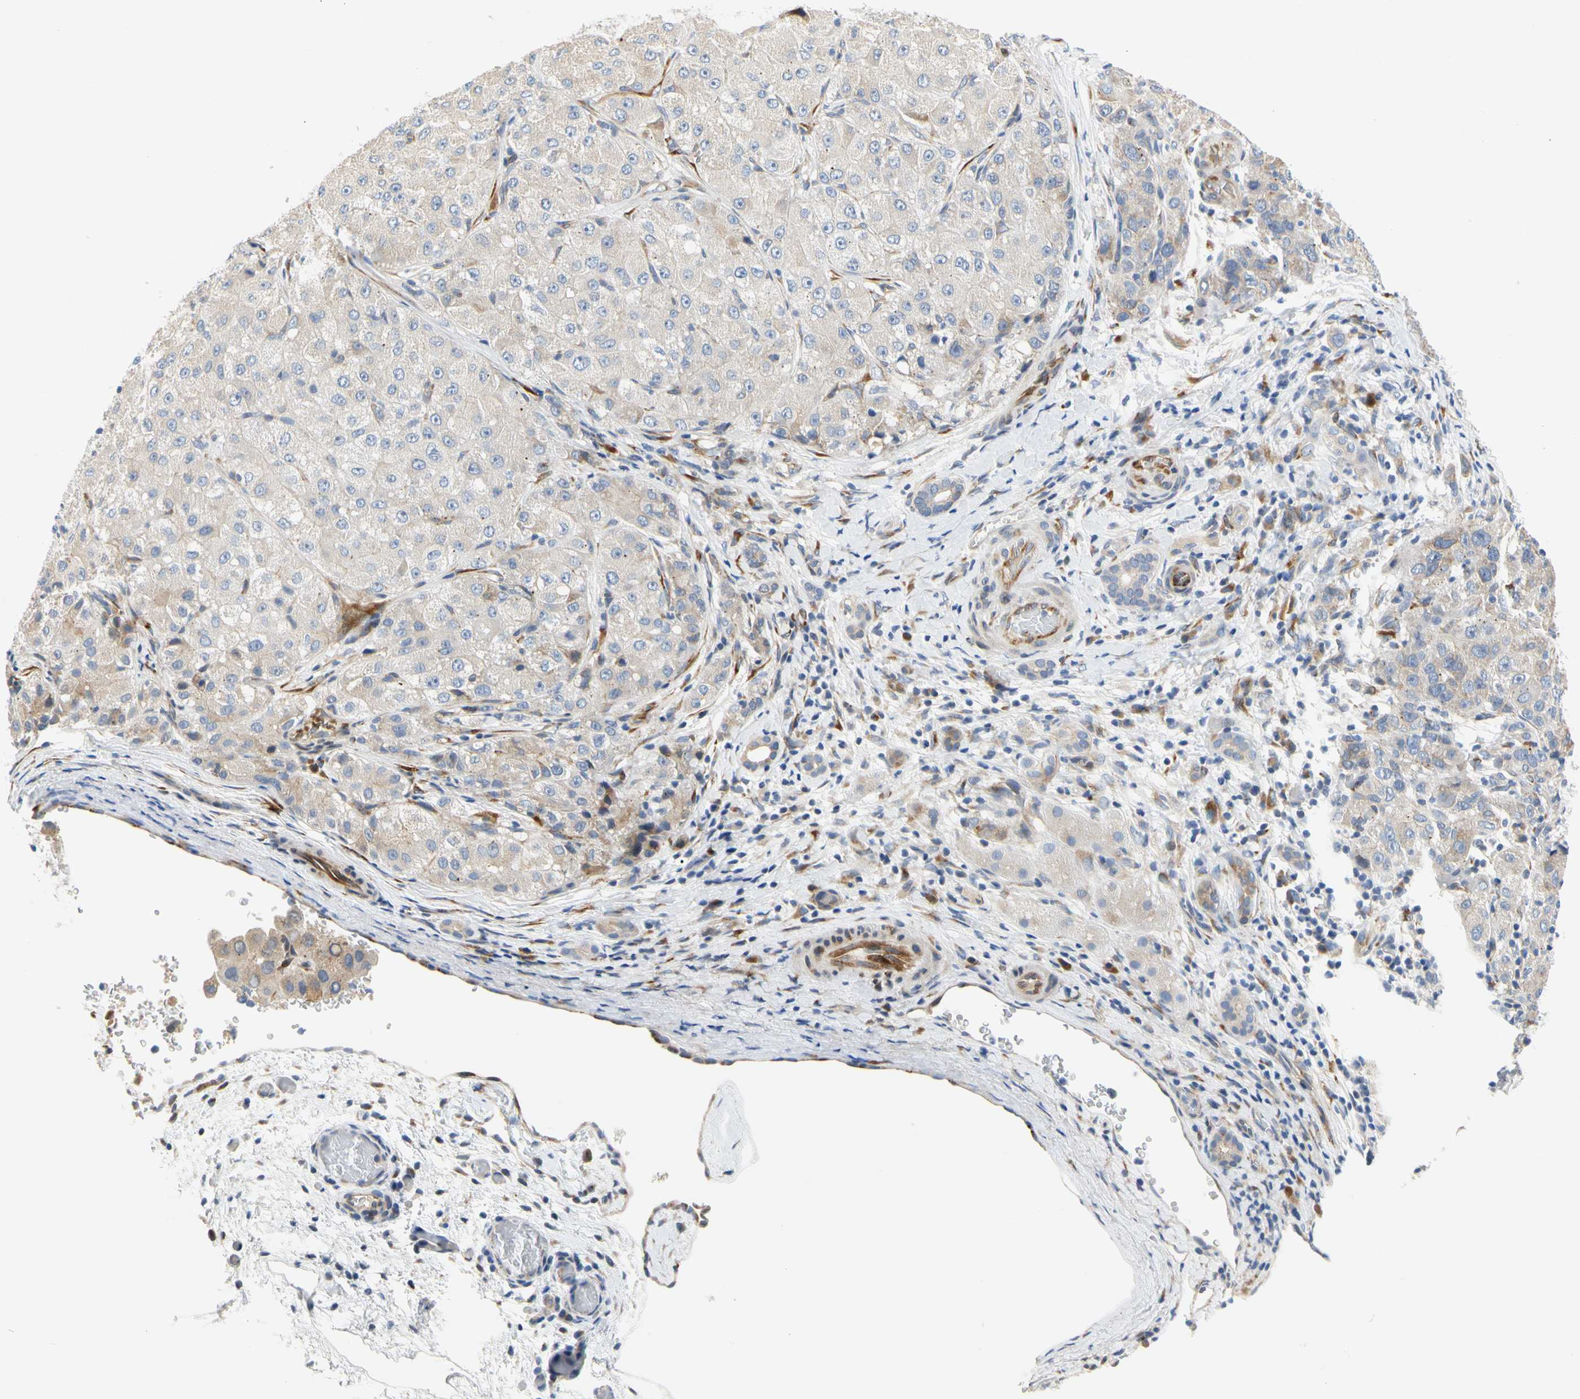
{"staining": {"intensity": "weak", "quantity": "<25%", "location": "cytoplasmic/membranous"}, "tissue": "liver cancer", "cell_type": "Tumor cells", "image_type": "cancer", "snomed": [{"axis": "morphology", "description": "Carcinoma, Hepatocellular, NOS"}, {"axis": "topography", "description": "Liver"}], "caption": "There is no significant positivity in tumor cells of liver cancer (hepatocellular carcinoma).", "gene": "ZNF236", "patient": {"sex": "male", "age": 80}}